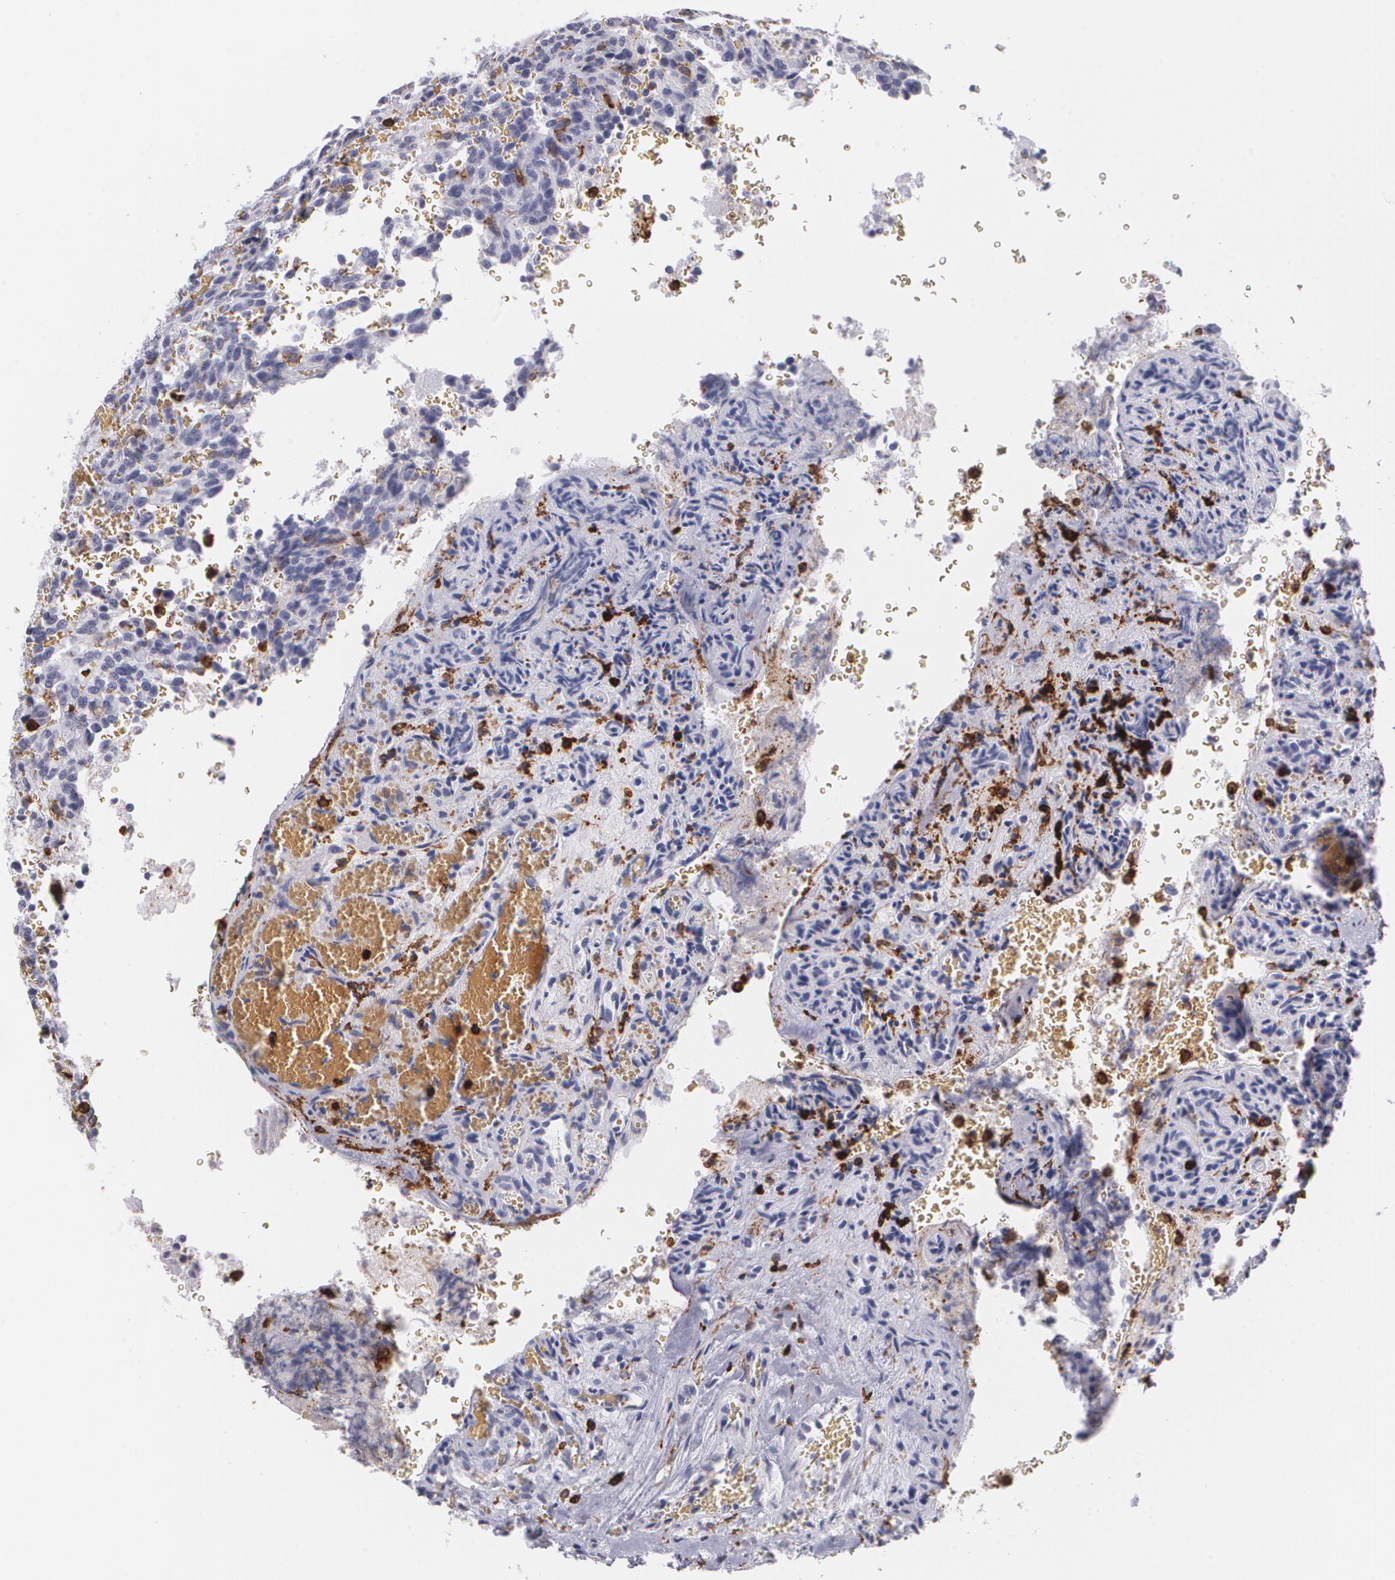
{"staining": {"intensity": "negative", "quantity": "none", "location": "none"}, "tissue": "glioma", "cell_type": "Tumor cells", "image_type": "cancer", "snomed": [{"axis": "morphology", "description": "Normal tissue, NOS"}, {"axis": "morphology", "description": "Glioma, malignant, High grade"}, {"axis": "topography", "description": "Cerebral cortex"}], "caption": "Immunohistochemistry (IHC) histopathology image of human malignant glioma (high-grade) stained for a protein (brown), which demonstrates no staining in tumor cells. Brightfield microscopy of IHC stained with DAB (3,3'-diaminobenzidine) (brown) and hematoxylin (blue), captured at high magnification.", "gene": "PTPRC", "patient": {"sex": "male", "age": 56}}